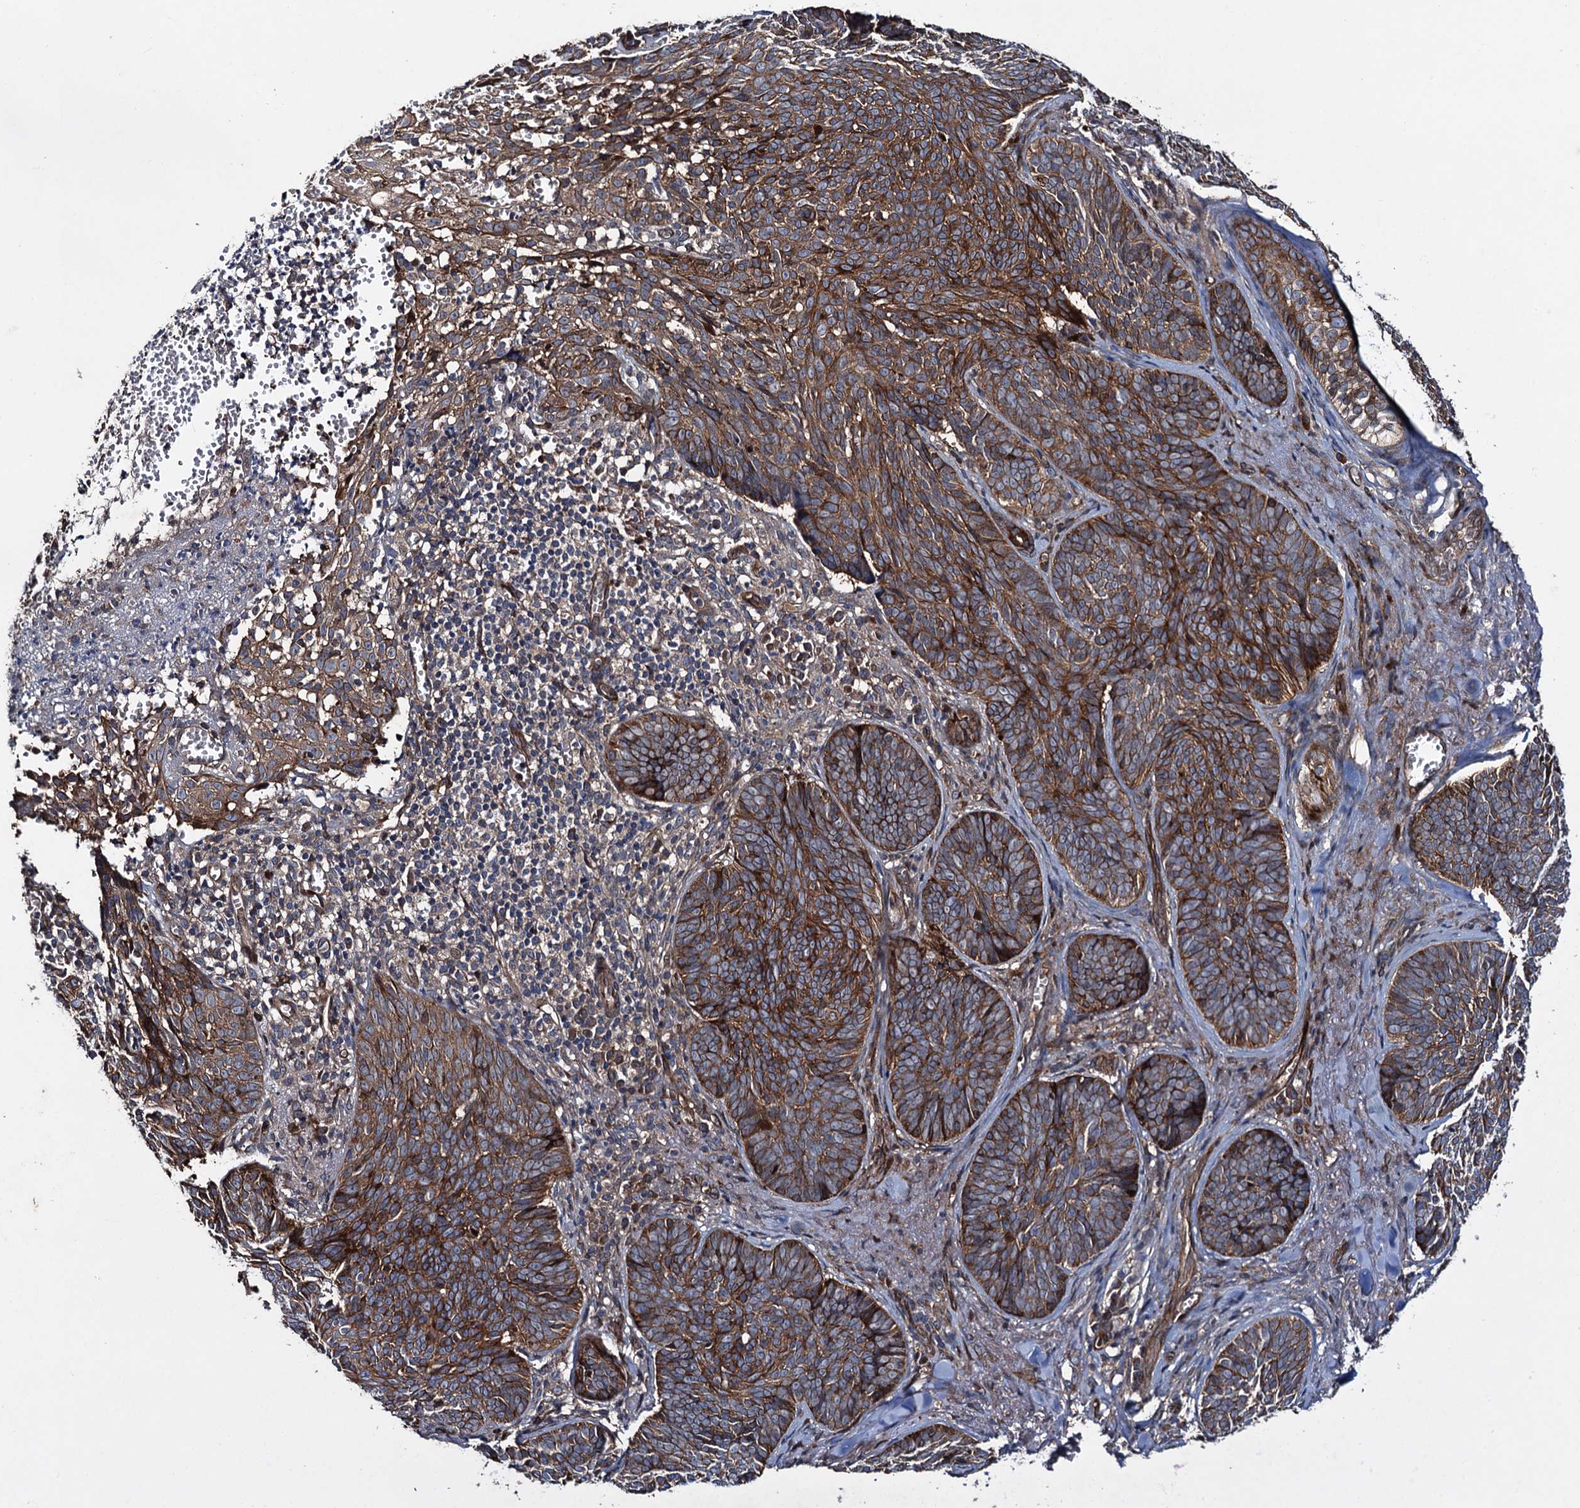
{"staining": {"intensity": "strong", "quantity": ">75%", "location": "cytoplasmic/membranous"}, "tissue": "skin cancer", "cell_type": "Tumor cells", "image_type": "cancer", "snomed": [{"axis": "morphology", "description": "Basal cell carcinoma"}, {"axis": "topography", "description": "Skin"}], "caption": "Strong cytoplasmic/membranous staining for a protein is appreciated in approximately >75% of tumor cells of skin cancer (basal cell carcinoma) using immunohistochemistry.", "gene": "RHOBTB1", "patient": {"sex": "female", "age": 74}}